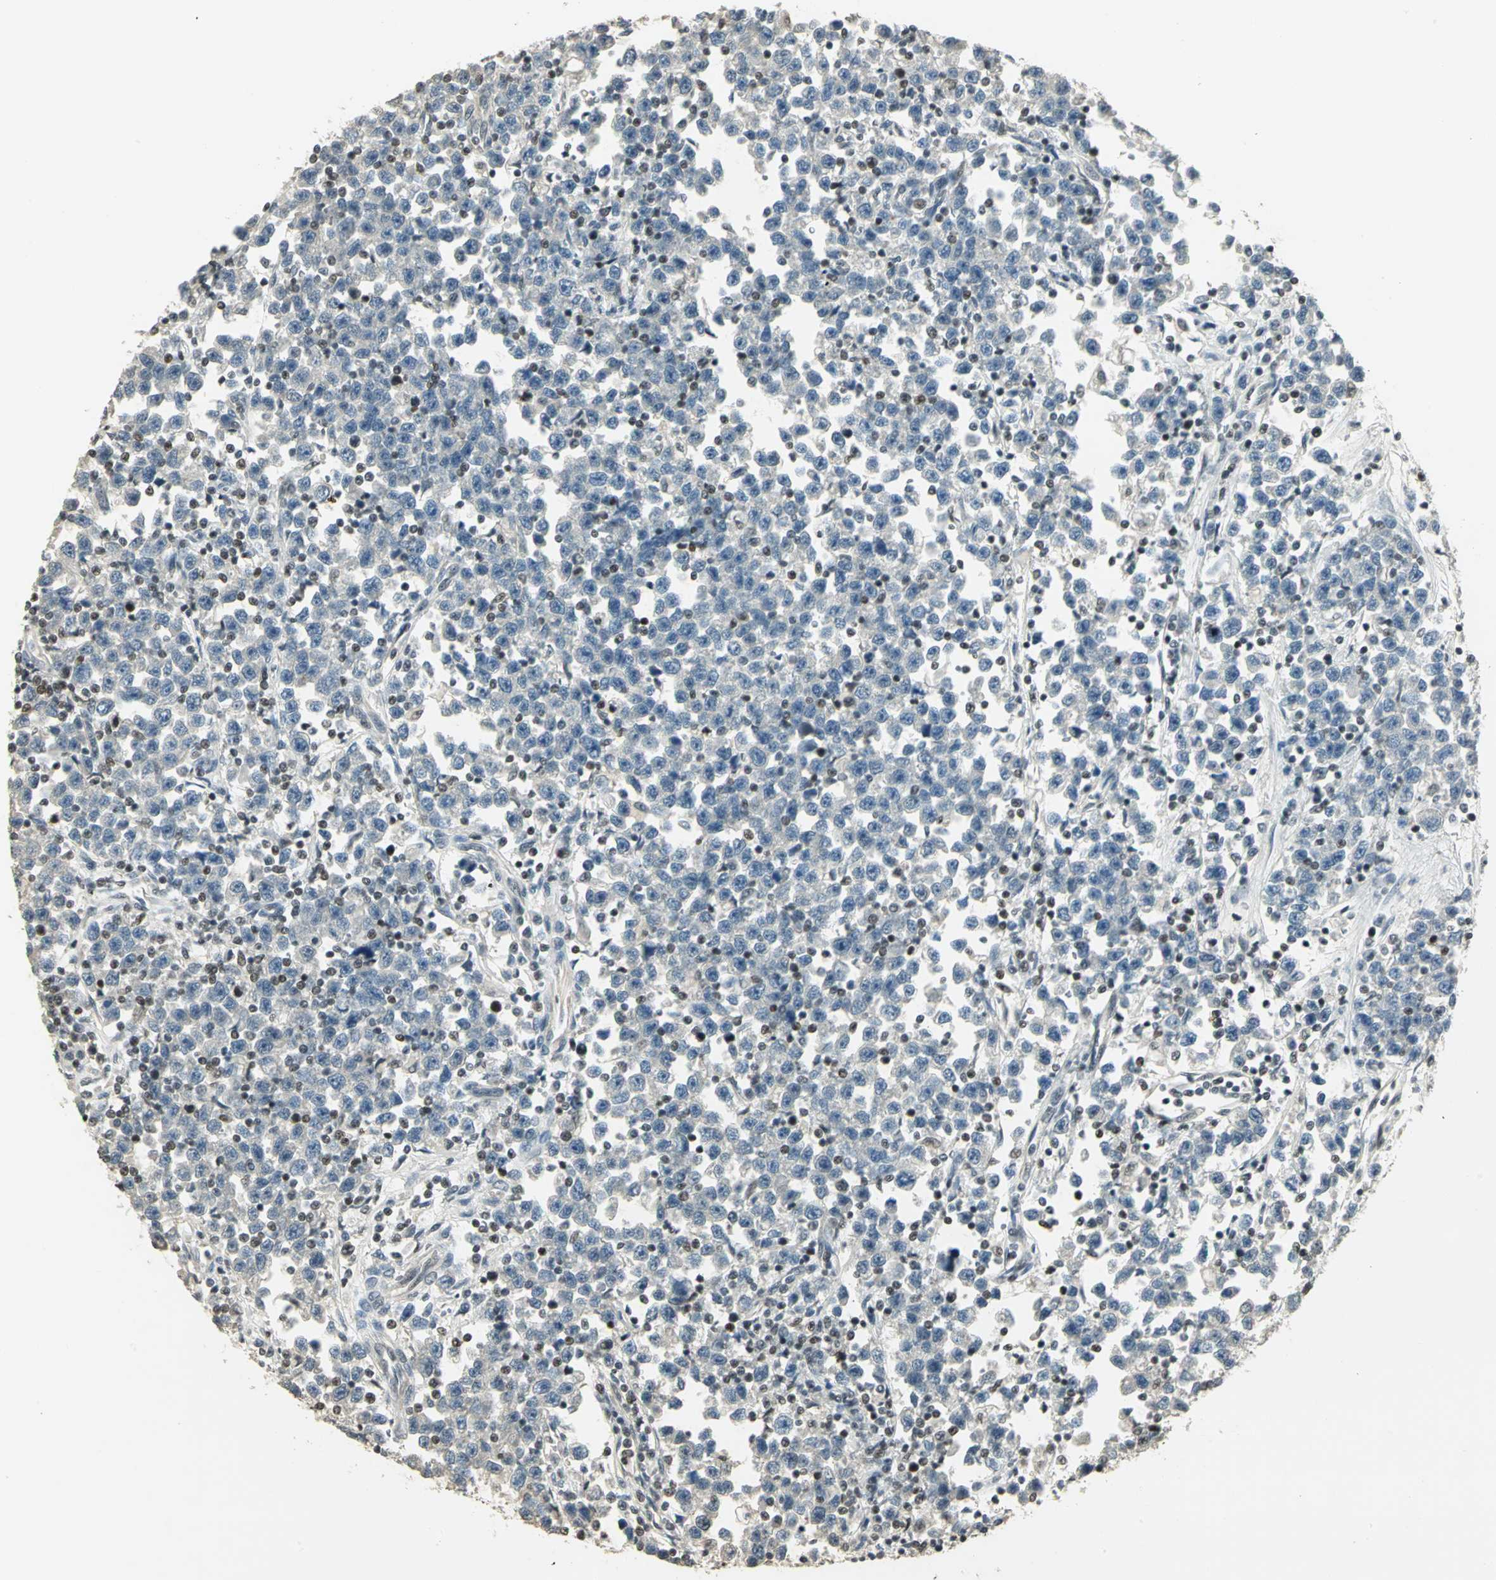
{"staining": {"intensity": "negative", "quantity": "none", "location": "none"}, "tissue": "testis cancer", "cell_type": "Tumor cells", "image_type": "cancer", "snomed": [{"axis": "morphology", "description": "Seminoma, NOS"}, {"axis": "topography", "description": "Testis"}], "caption": "Tumor cells show no significant positivity in testis seminoma. (Immunohistochemistry (ihc), brightfield microscopy, high magnification).", "gene": "ELF1", "patient": {"sex": "male", "age": 43}}